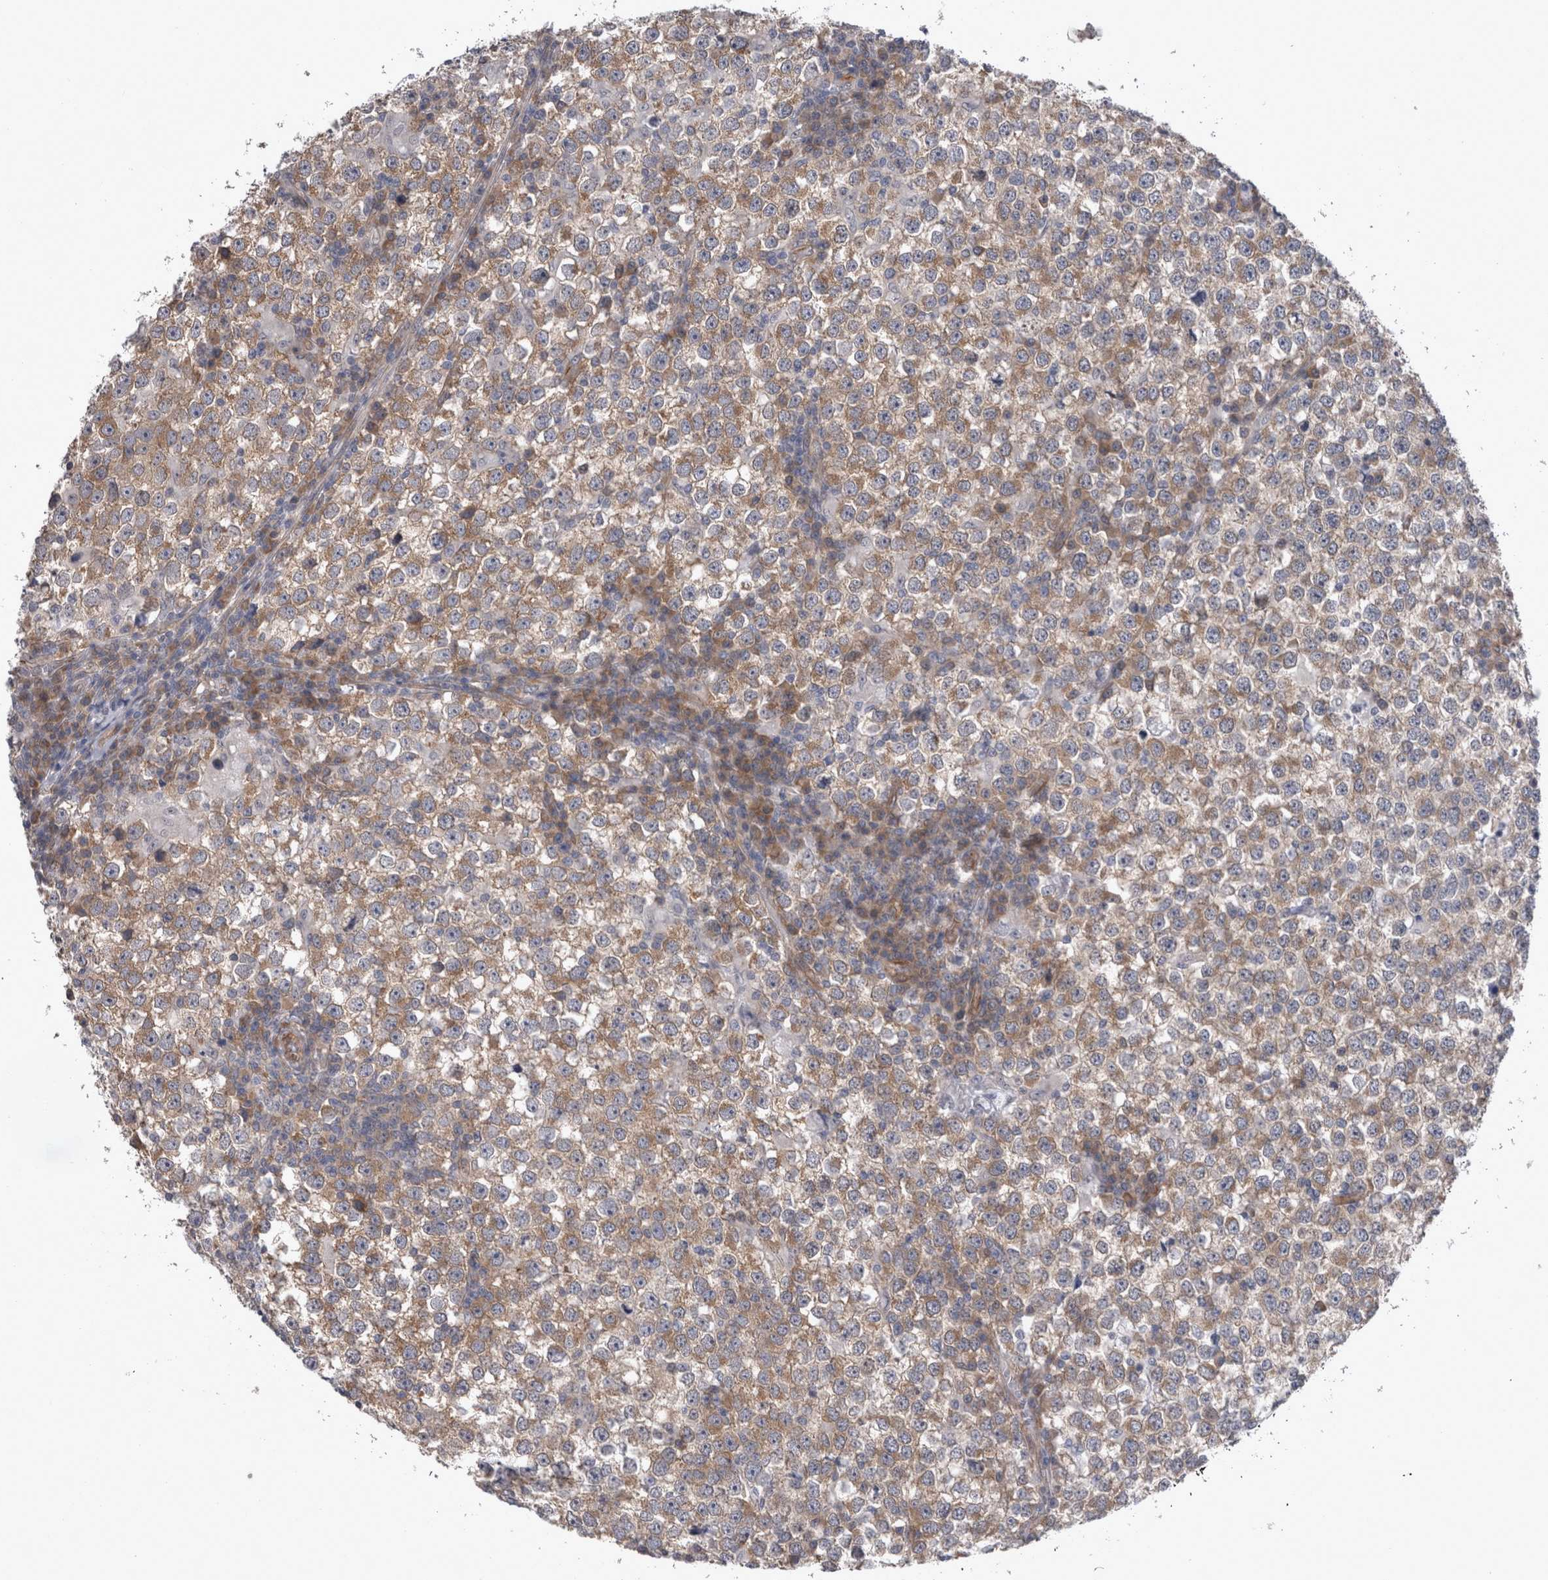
{"staining": {"intensity": "moderate", "quantity": ">75%", "location": "cytoplasmic/membranous"}, "tissue": "testis cancer", "cell_type": "Tumor cells", "image_type": "cancer", "snomed": [{"axis": "morphology", "description": "Seminoma, NOS"}, {"axis": "topography", "description": "Testis"}], "caption": "Tumor cells reveal moderate cytoplasmic/membranous positivity in about >75% of cells in testis cancer.", "gene": "DDX6", "patient": {"sex": "male", "age": 65}}